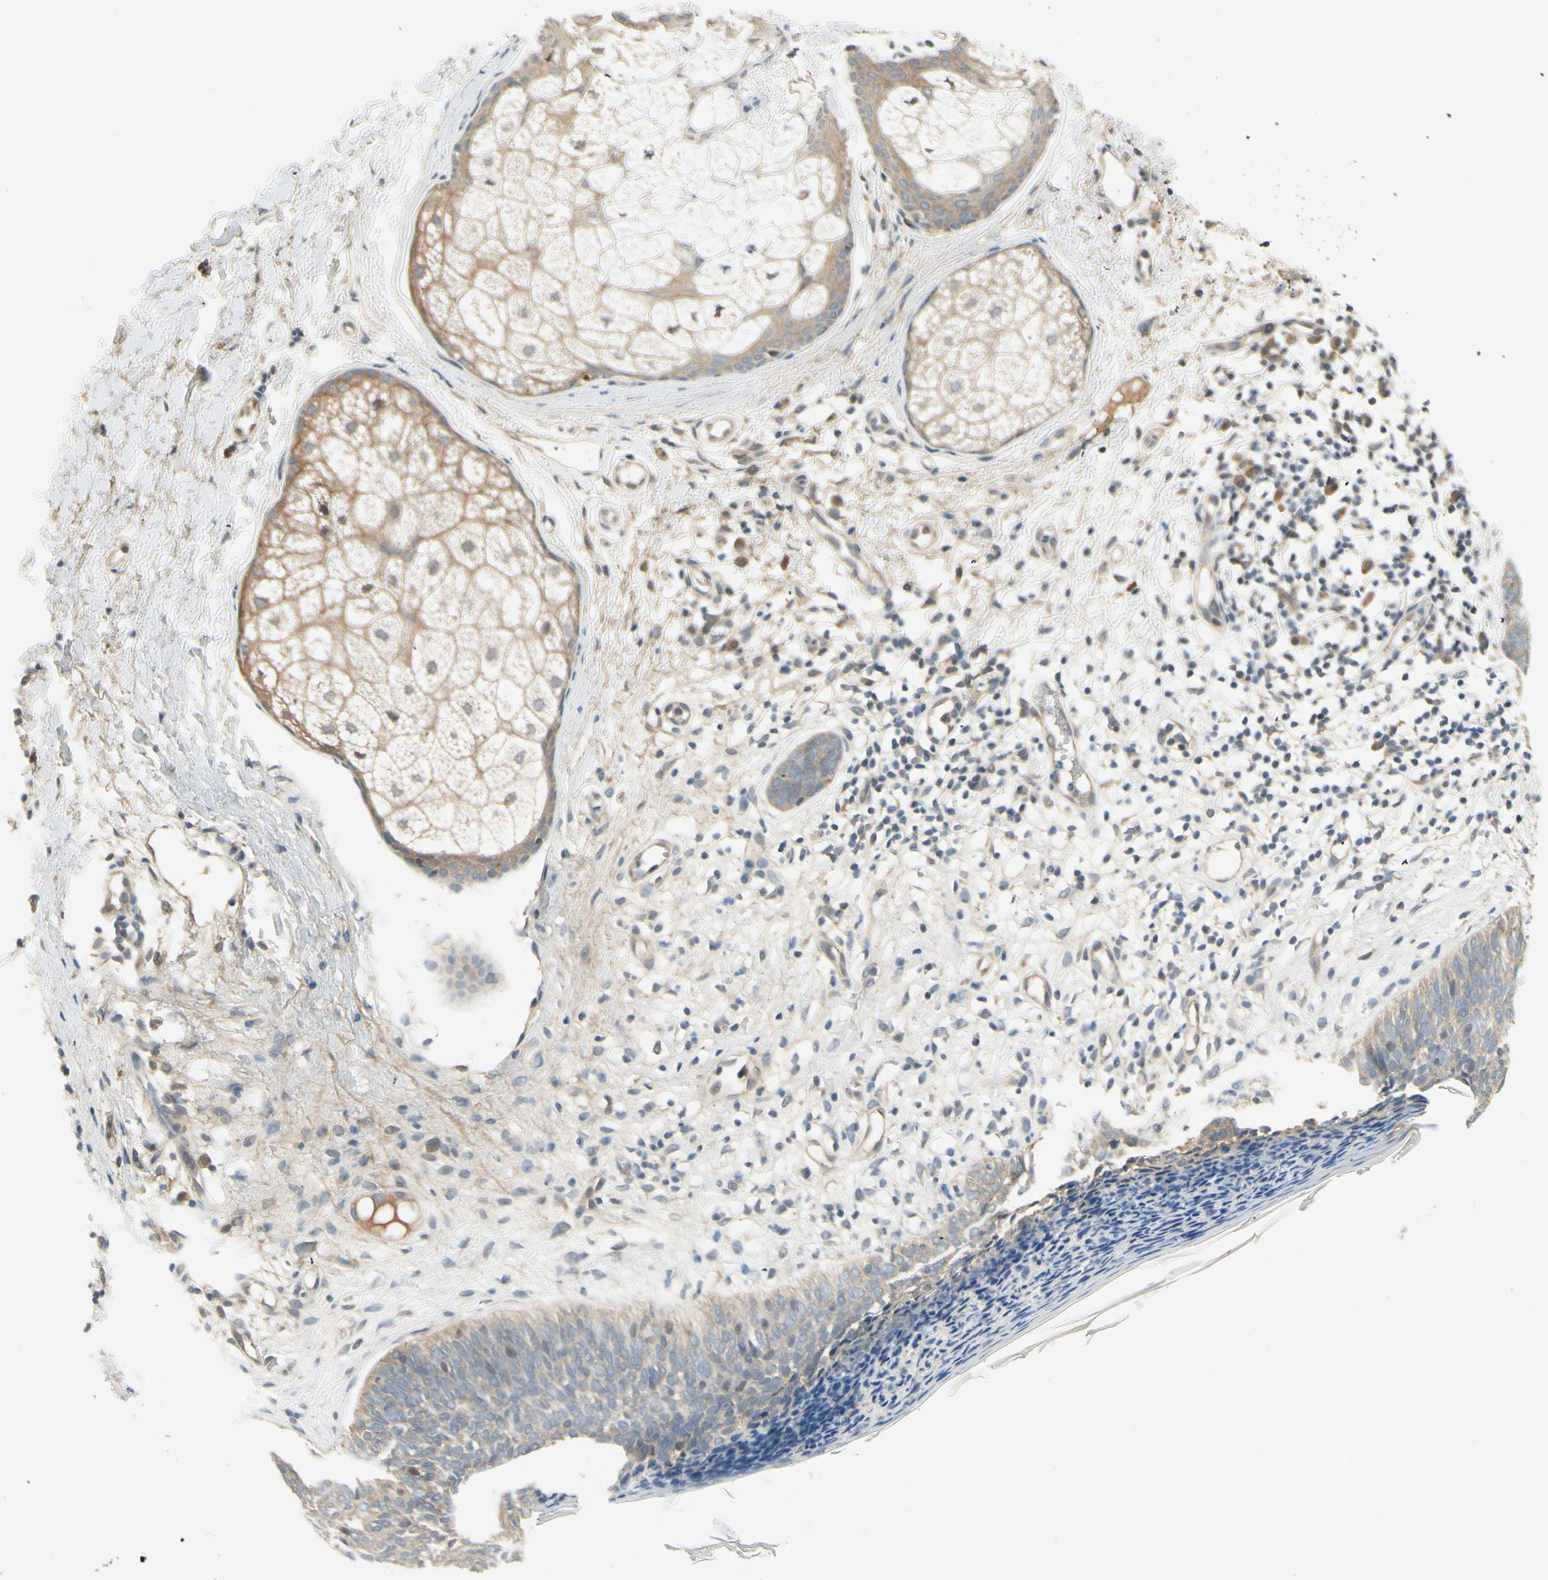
{"staining": {"intensity": "weak", "quantity": "25%-75%", "location": "cytoplasmic/membranous"}, "tissue": "skin cancer", "cell_type": "Tumor cells", "image_type": "cancer", "snomed": [{"axis": "morphology", "description": "Normal tissue, NOS"}, {"axis": "morphology", "description": "Basal cell carcinoma"}, {"axis": "topography", "description": "Skin"}], "caption": "IHC (DAB (3,3'-diaminobenzidine)) staining of human basal cell carcinoma (skin) demonstrates weak cytoplasmic/membranous protein positivity in about 25%-75% of tumor cells.", "gene": "EPHB3", "patient": {"sex": "male", "age": 71}}